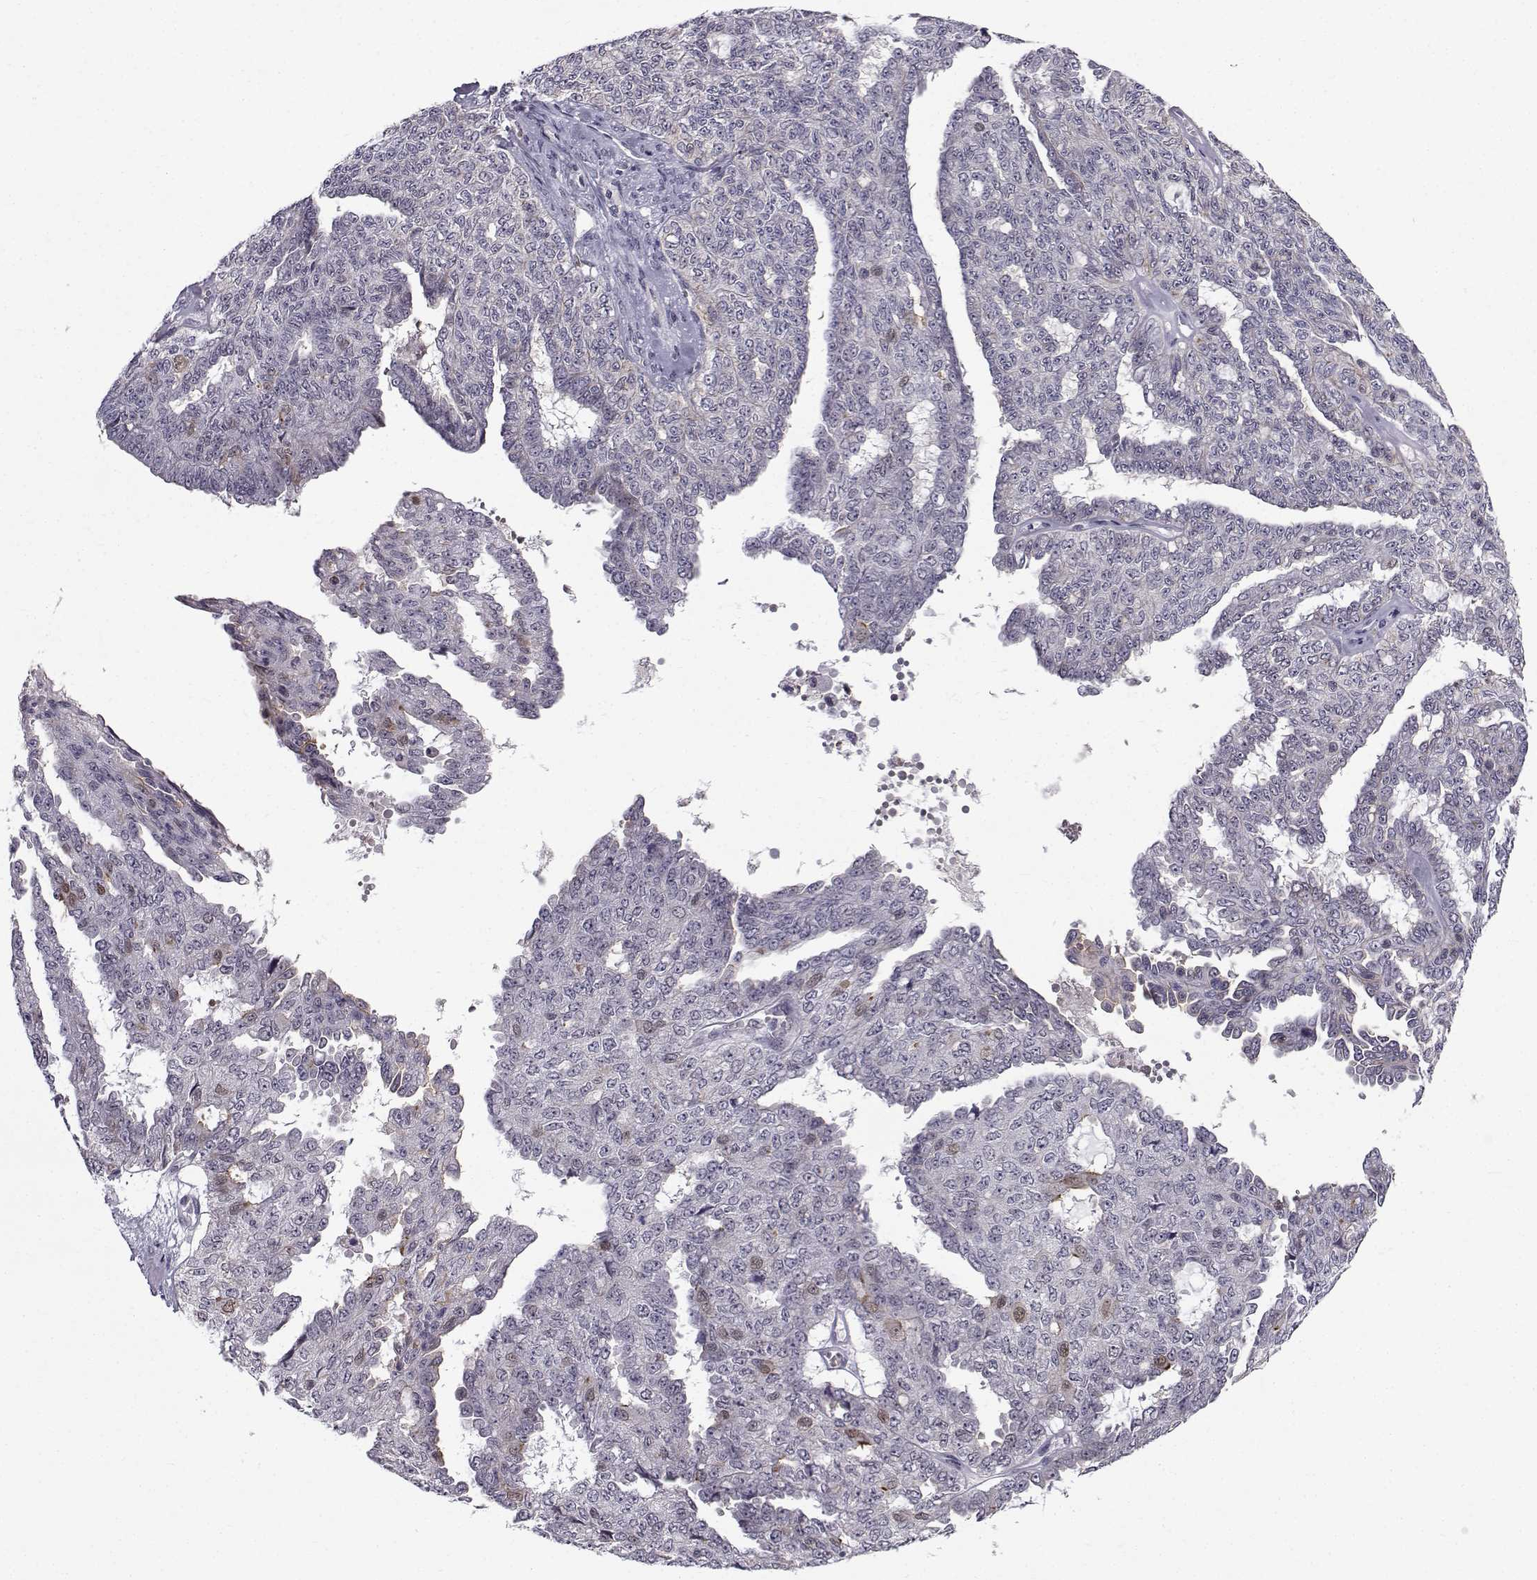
{"staining": {"intensity": "moderate", "quantity": "<25%", "location": "nuclear"}, "tissue": "ovarian cancer", "cell_type": "Tumor cells", "image_type": "cancer", "snomed": [{"axis": "morphology", "description": "Cystadenocarcinoma, serous, NOS"}, {"axis": "topography", "description": "Ovary"}], "caption": "High-power microscopy captured an IHC image of ovarian cancer (serous cystadenocarcinoma), revealing moderate nuclear staining in about <25% of tumor cells. (Brightfield microscopy of DAB IHC at high magnification).", "gene": "RBM24", "patient": {"sex": "female", "age": 71}}